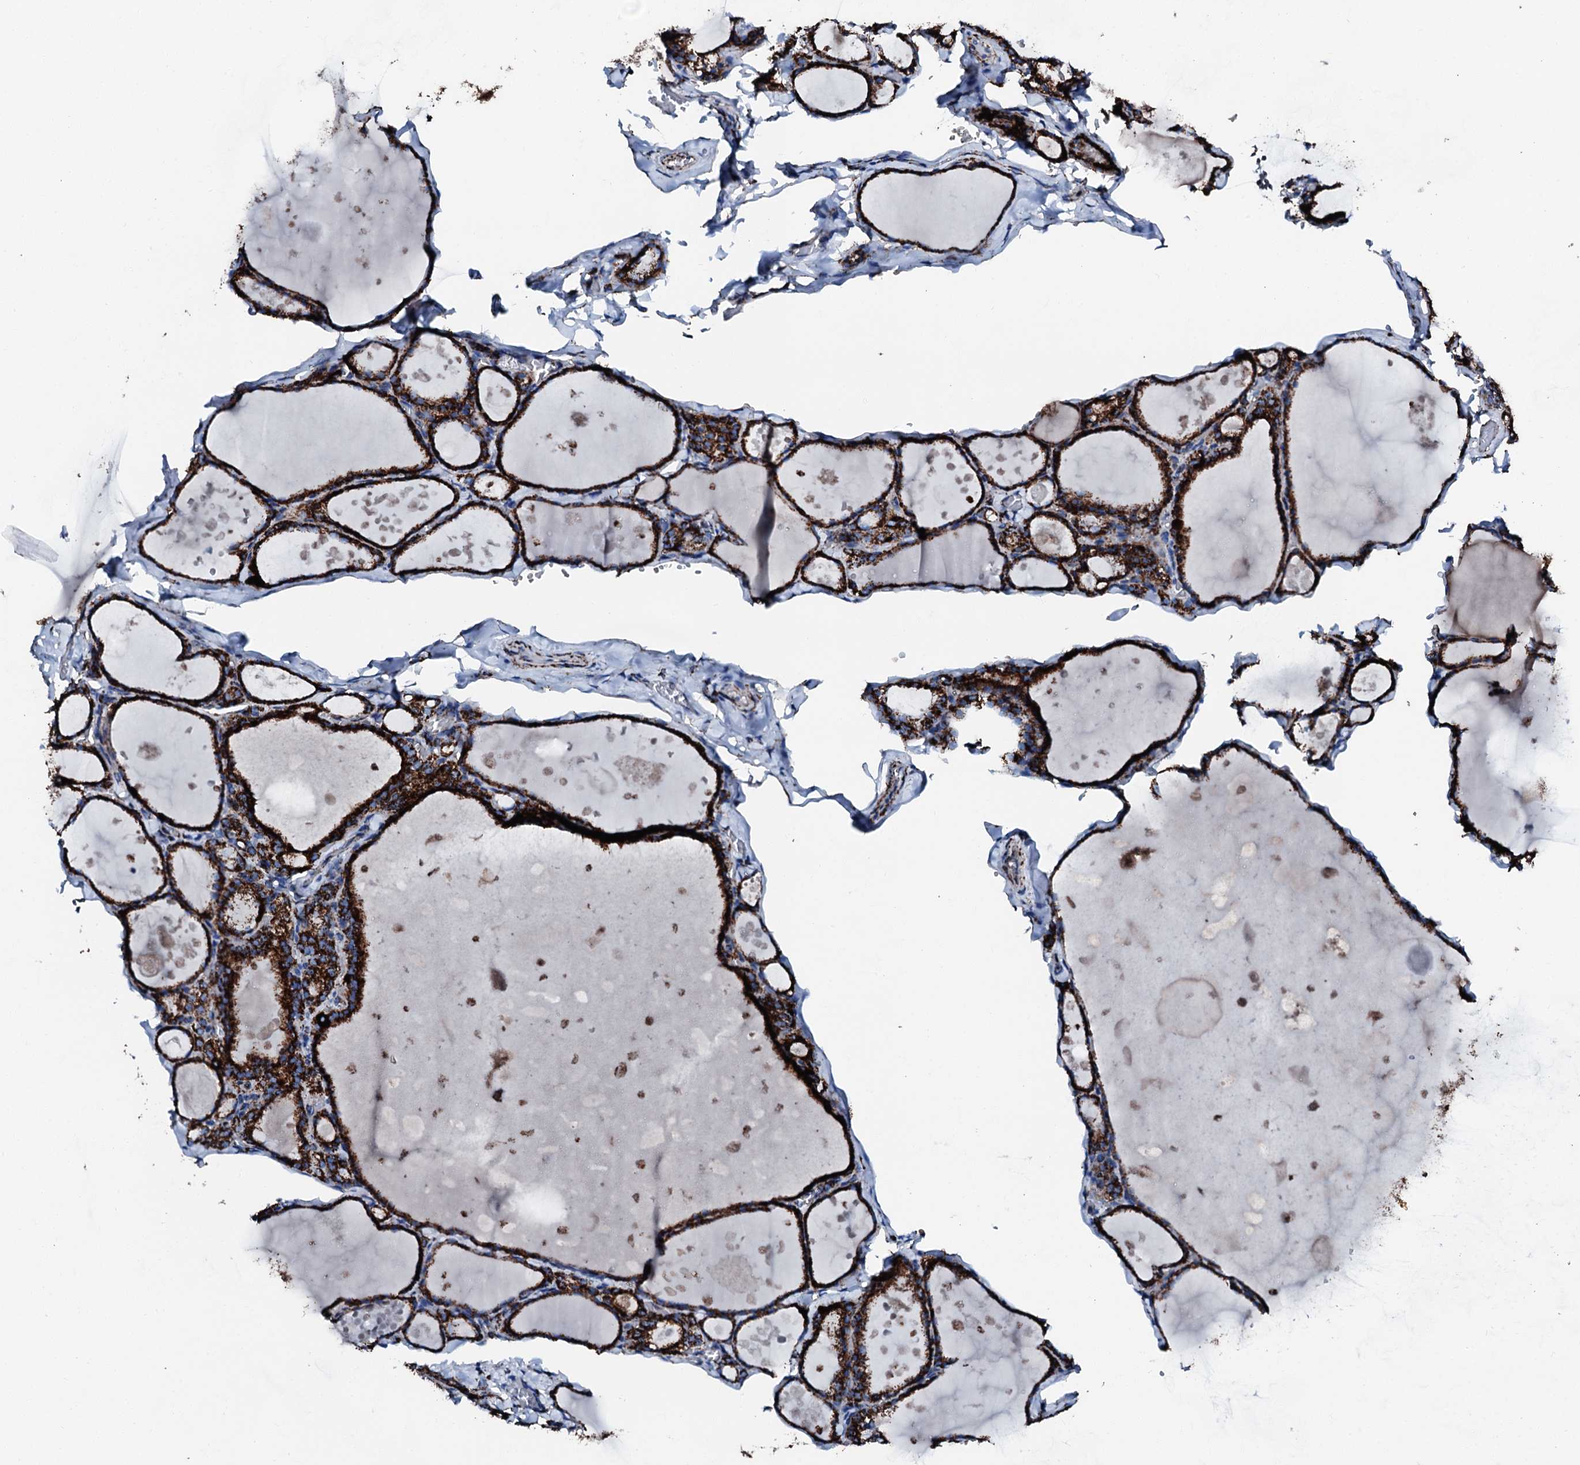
{"staining": {"intensity": "strong", "quantity": ">75%", "location": "cytoplasmic/membranous"}, "tissue": "thyroid gland", "cell_type": "Glandular cells", "image_type": "normal", "snomed": [{"axis": "morphology", "description": "Normal tissue, NOS"}, {"axis": "topography", "description": "Thyroid gland"}], "caption": "DAB (3,3'-diaminobenzidine) immunohistochemical staining of benign human thyroid gland displays strong cytoplasmic/membranous protein positivity in approximately >75% of glandular cells. Nuclei are stained in blue.", "gene": "HADH", "patient": {"sex": "male", "age": 56}}